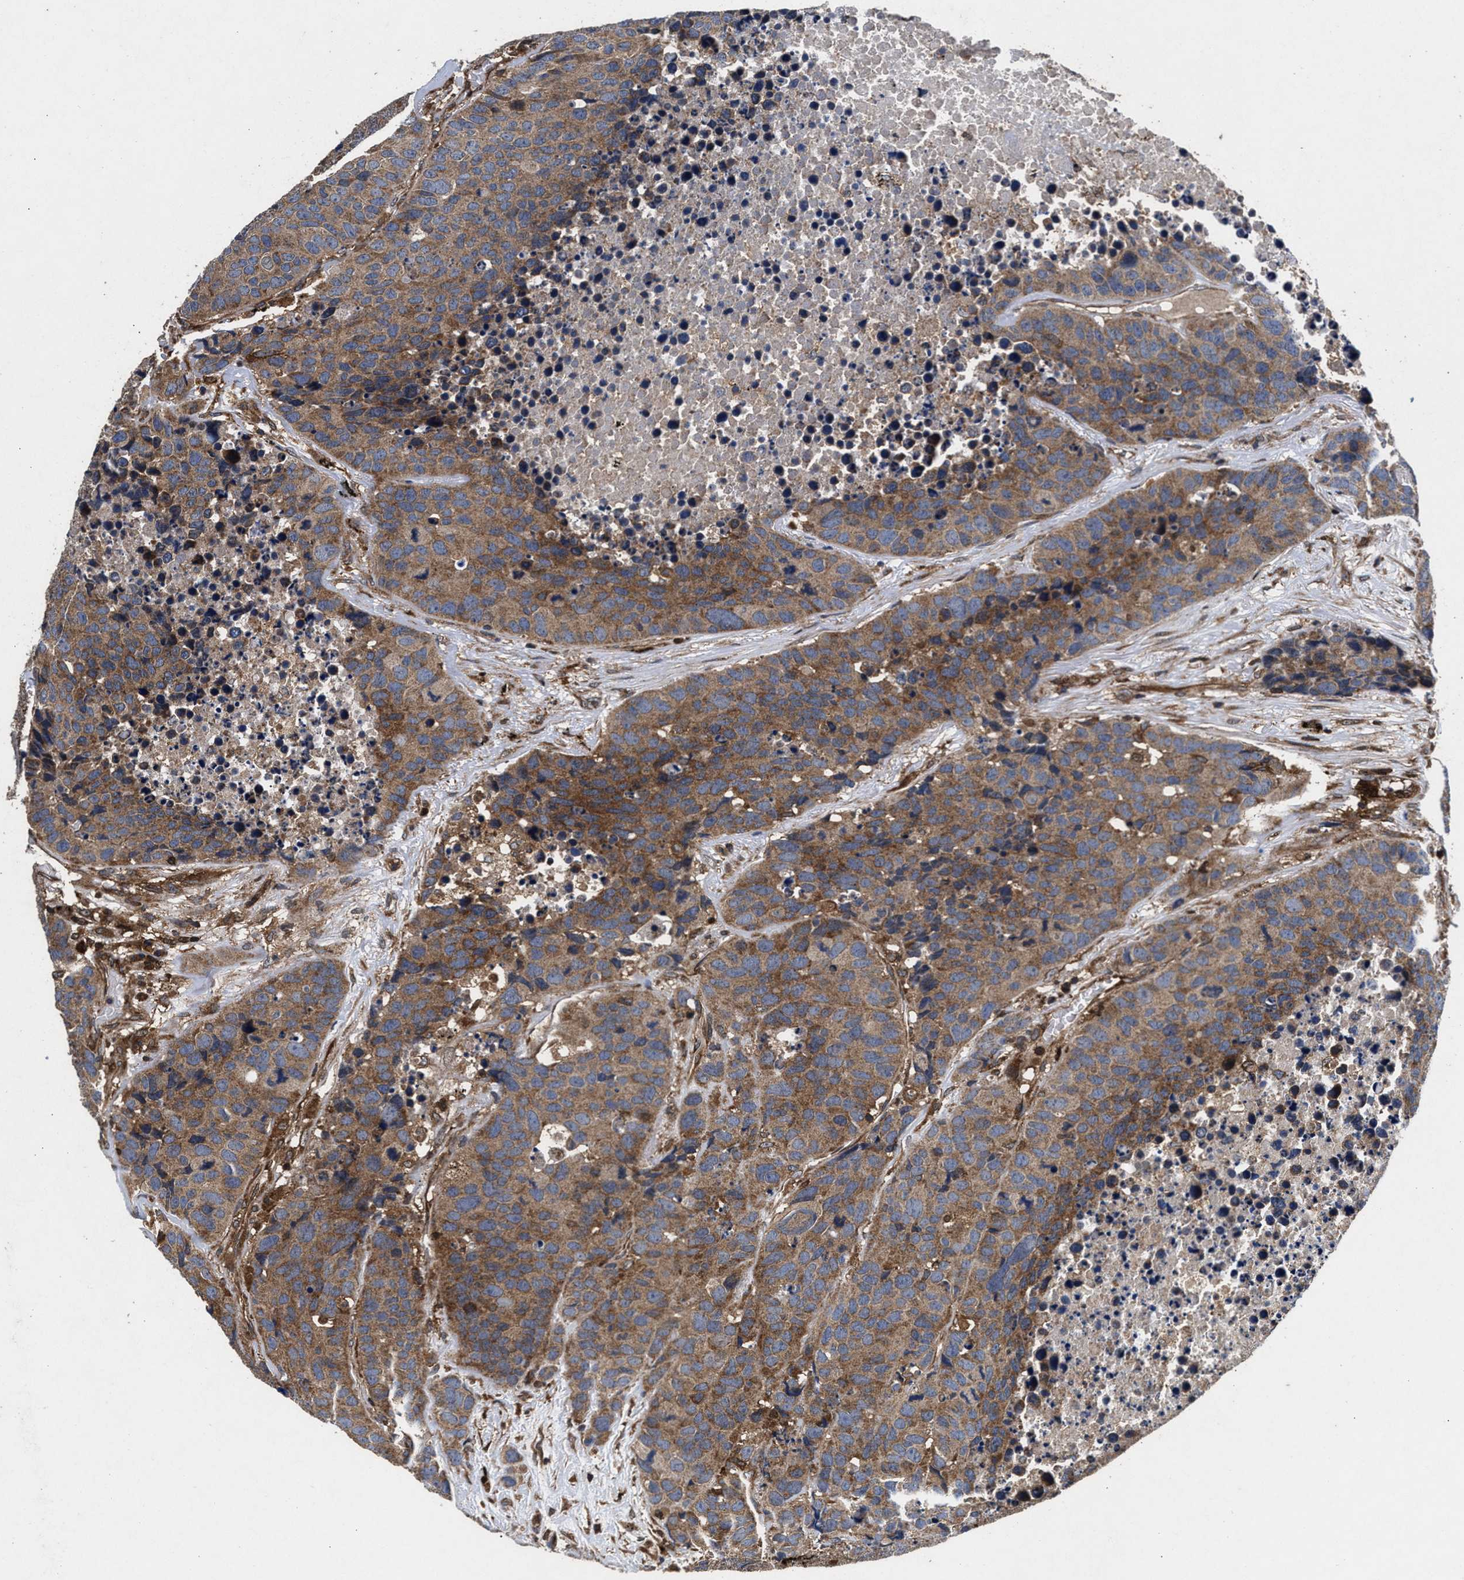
{"staining": {"intensity": "moderate", "quantity": ">75%", "location": "cytoplasmic/membranous"}, "tissue": "carcinoid", "cell_type": "Tumor cells", "image_type": "cancer", "snomed": [{"axis": "morphology", "description": "Carcinoid, malignant, NOS"}, {"axis": "topography", "description": "Lung"}], "caption": "A brown stain shows moderate cytoplasmic/membranous staining of a protein in human carcinoid (malignant) tumor cells. Immunohistochemistry (ihc) stains the protein of interest in brown and the nuclei are stained blue.", "gene": "NFKB2", "patient": {"sex": "male", "age": 60}}